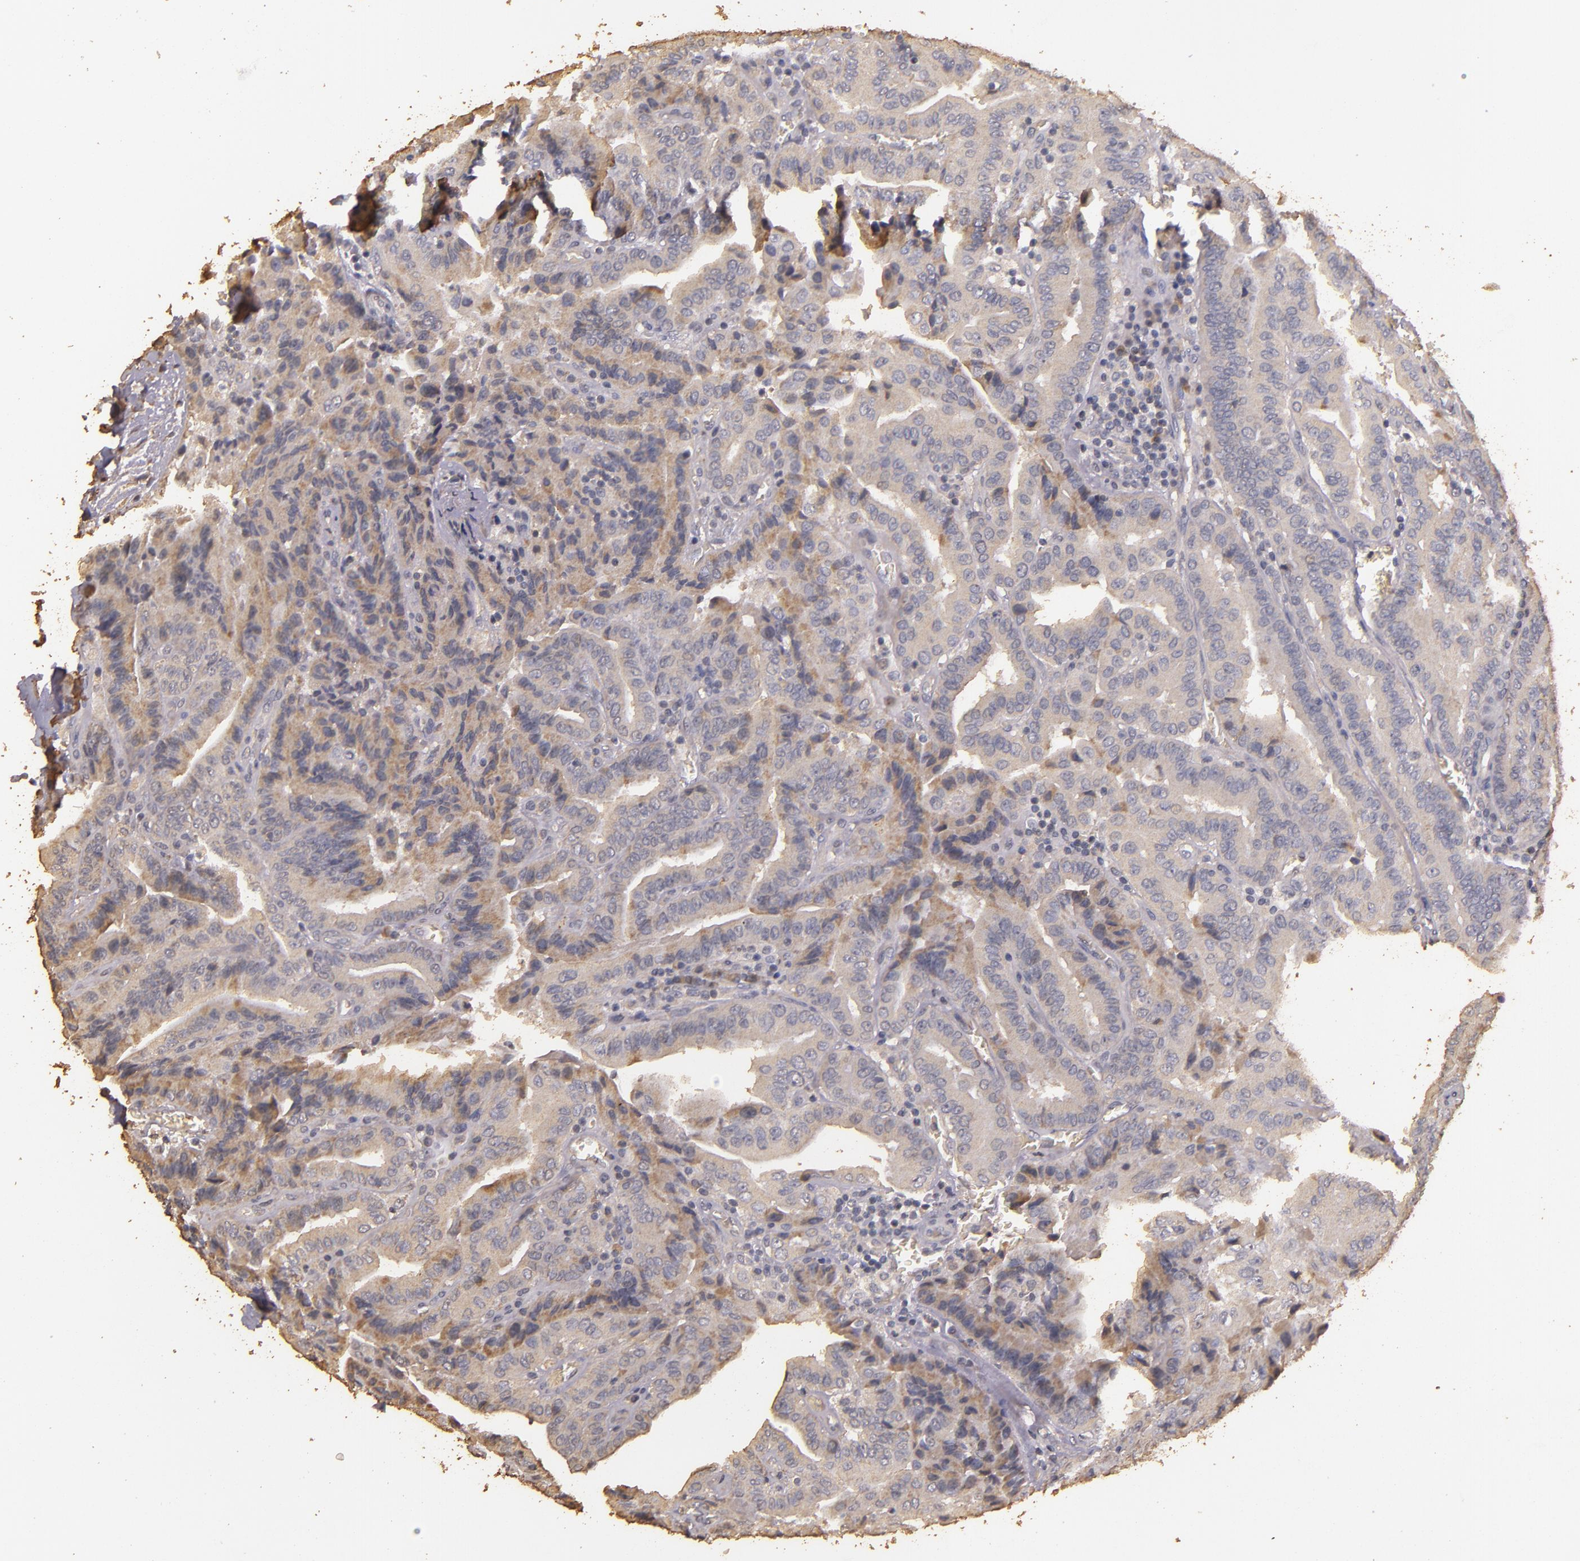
{"staining": {"intensity": "weak", "quantity": "<25%", "location": "cytoplasmic/membranous"}, "tissue": "thyroid cancer", "cell_type": "Tumor cells", "image_type": "cancer", "snomed": [{"axis": "morphology", "description": "Papillary adenocarcinoma, NOS"}, {"axis": "topography", "description": "Thyroid gland"}], "caption": "Tumor cells show no significant protein expression in thyroid papillary adenocarcinoma.", "gene": "BCL2L13", "patient": {"sex": "female", "age": 71}}